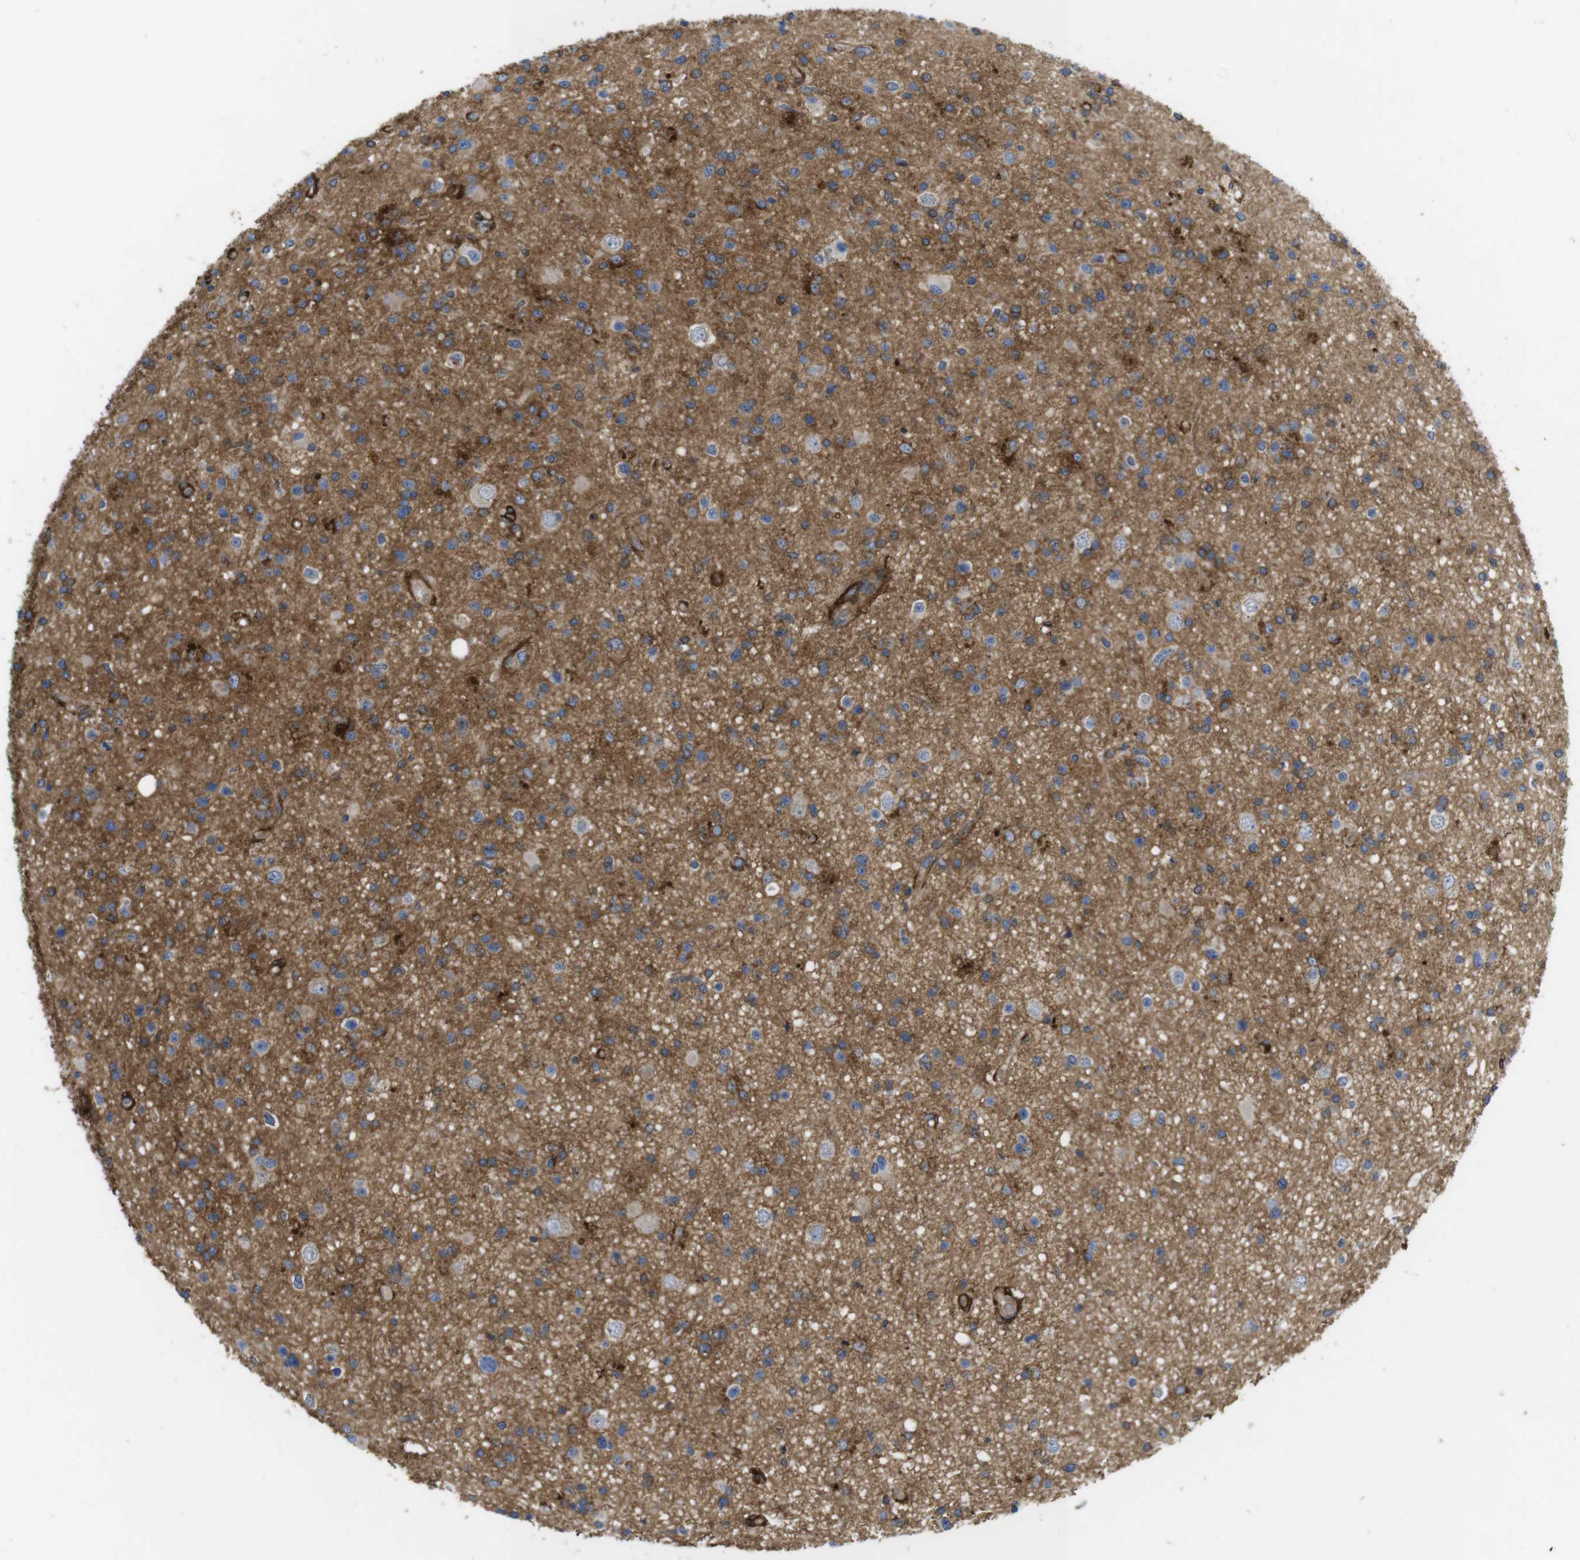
{"staining": {"intensity": "moderate", "quantity": ">75%", "location": "cytoplasmic/membranous"}, "tissue": "glioma", "cell_type": "Tumor cells", "image_type": "cancer", "snomed": [{"axis": "morphology", "description": "Glioma, malignant, High grade"}, {"axis": "topography", "description": "Brain"}], "caption": "About >75% of tumor cells in human glioma exhibit moderate cytoplasmic/membranous protein expression as visualized by brown immunohistochemical staining.", "gene": "CYBRD1", "patient": {"sex": "male", "age": 33}}